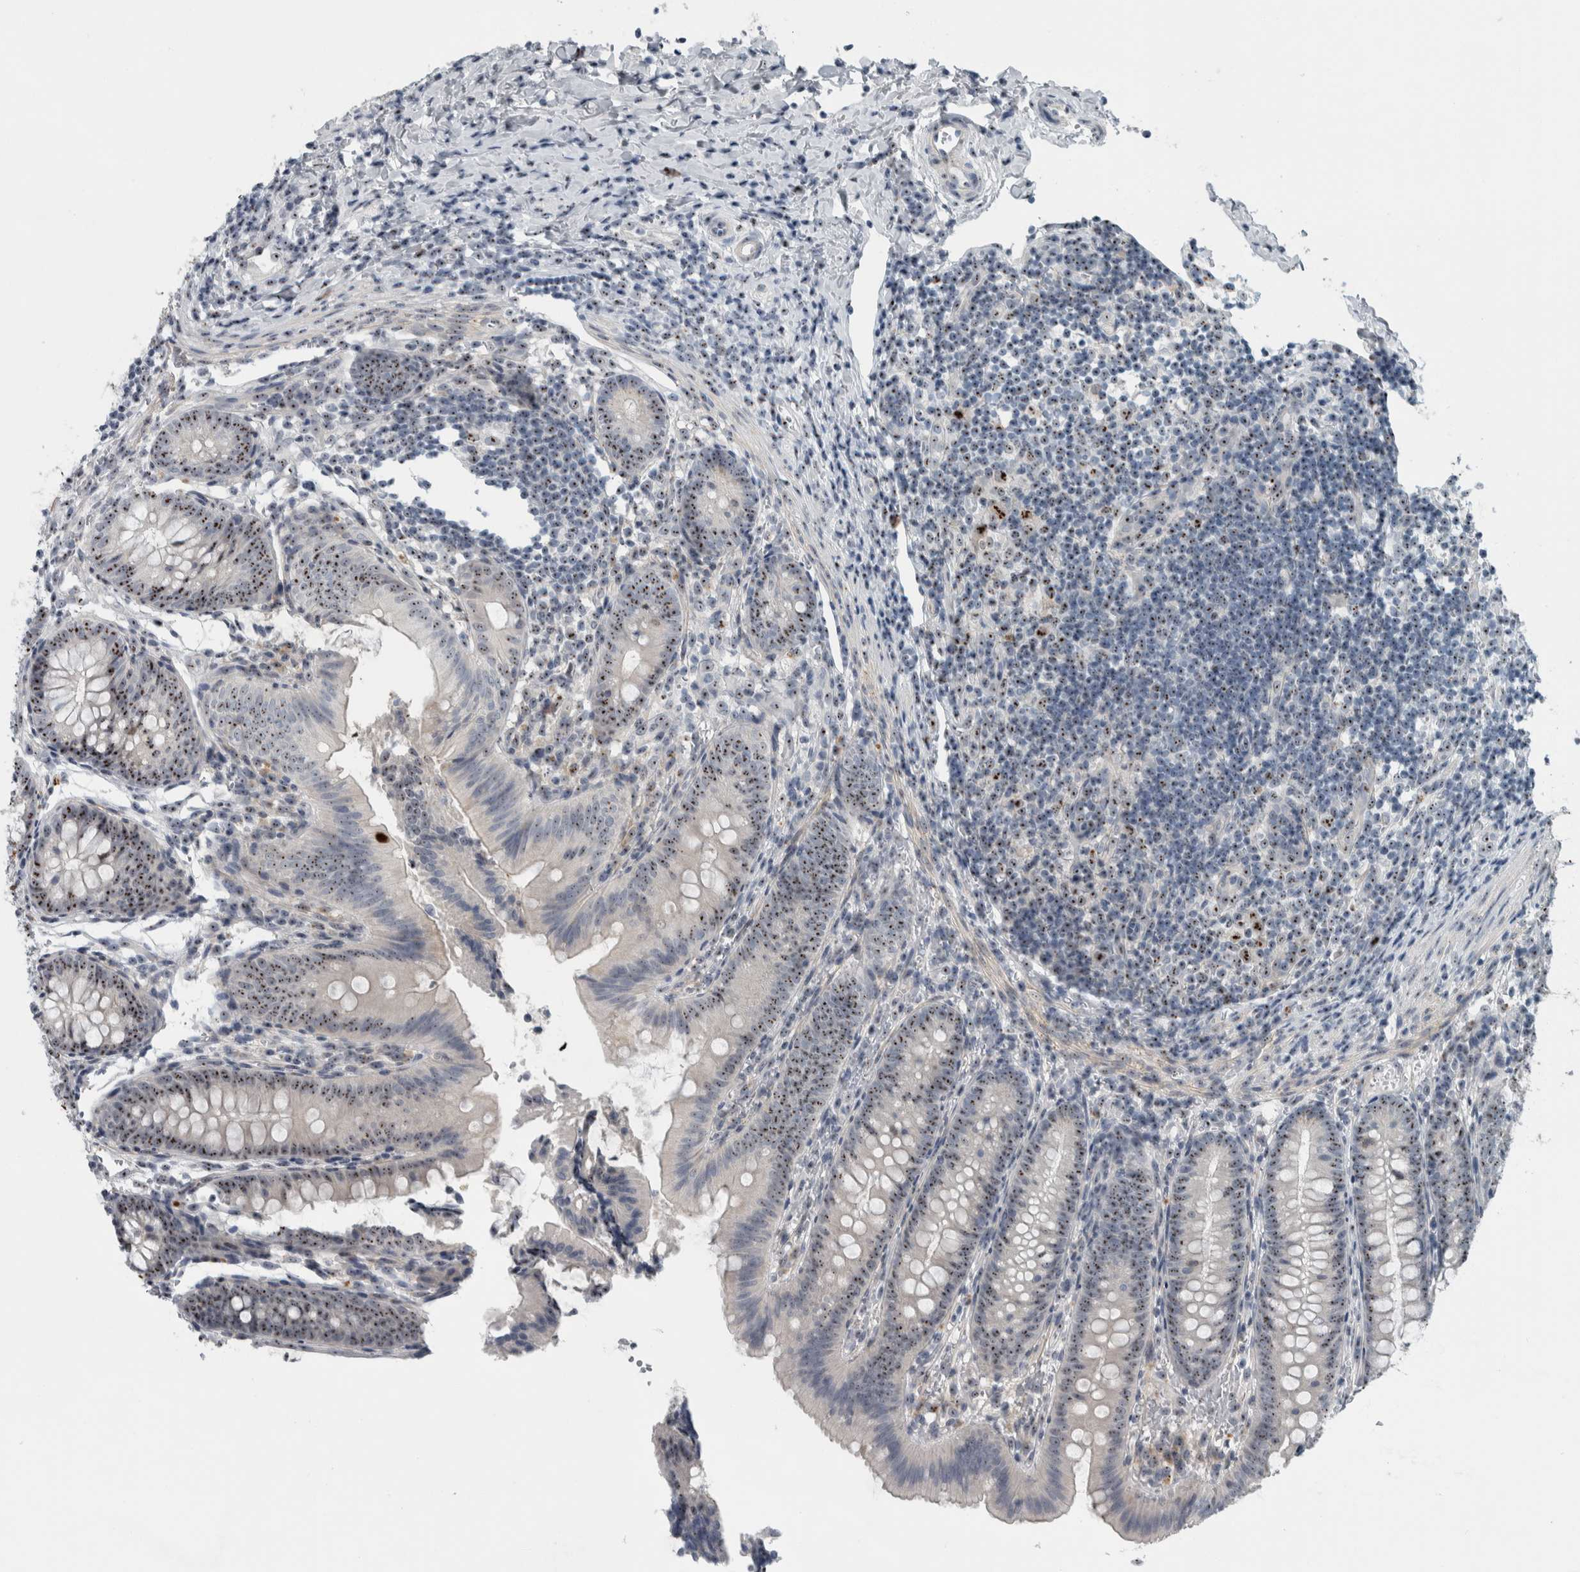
{"staining": {"intensity": "moderate", "quantity": ">75%", "location": "nuclear"}, "tissue": "appendix", "cell_type": "Glandular cells", "image_type": "normal", "snomed": [{"axis": "morphology", "description": "Normal tissue, NOS"}, {"axis": "topography", "description": "Appendix"}], "caption": "A photomicrograph of appendix stained for a protein demonstrates moderate nuclear brown staining in glandular cells. (brown staining indicates protein expression, while blue staining denotes nuclei).", "gene": "UTP6", "patient": {"sex": "male", "age": 1}}